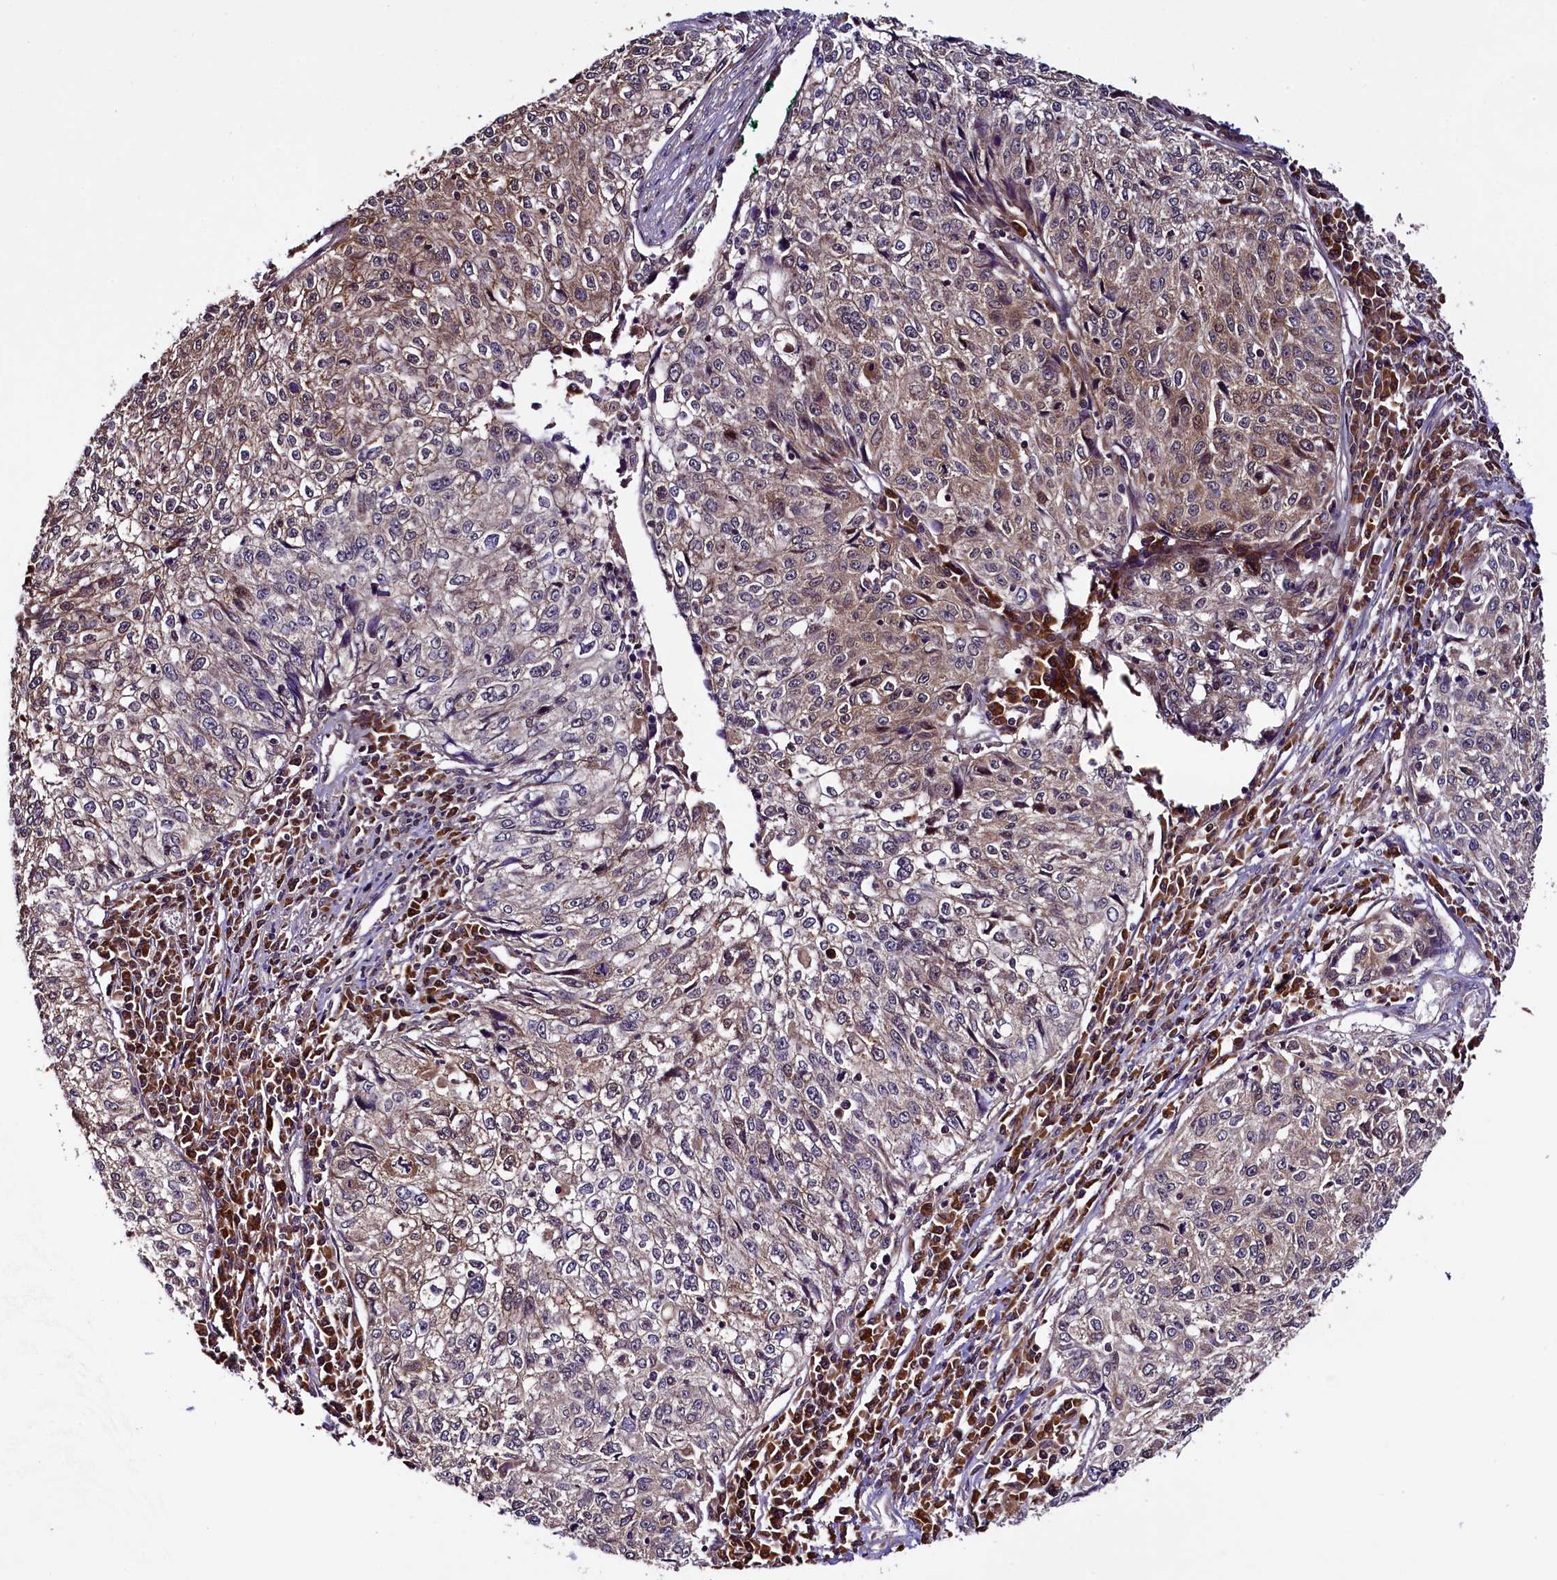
{"staining": {"intensity": "weak", "quantity": "25%-75%", "location": "cytoplasmic/membranous,nuclear"}, "tissue": "cervical cancer", "cell_type": "Tumor cells", "image_type": "cancer", "snomed": [{"axis": "morphology", "description": "Squamous cell carcinoma, NOS"}, {"axis": "topography", "description": "Cervix"}], "caption": "Immunohistochemistry histopathology image of cervical squamous cell carcinoma stained for a protein (brown), which reveals low levels of weak cytoplasmic/membranous and nuclear positivity in approximately 25%-75% of tumor cells.", "gene": "RPUSD2", "patient": {"sex": "female", "age": 57}}